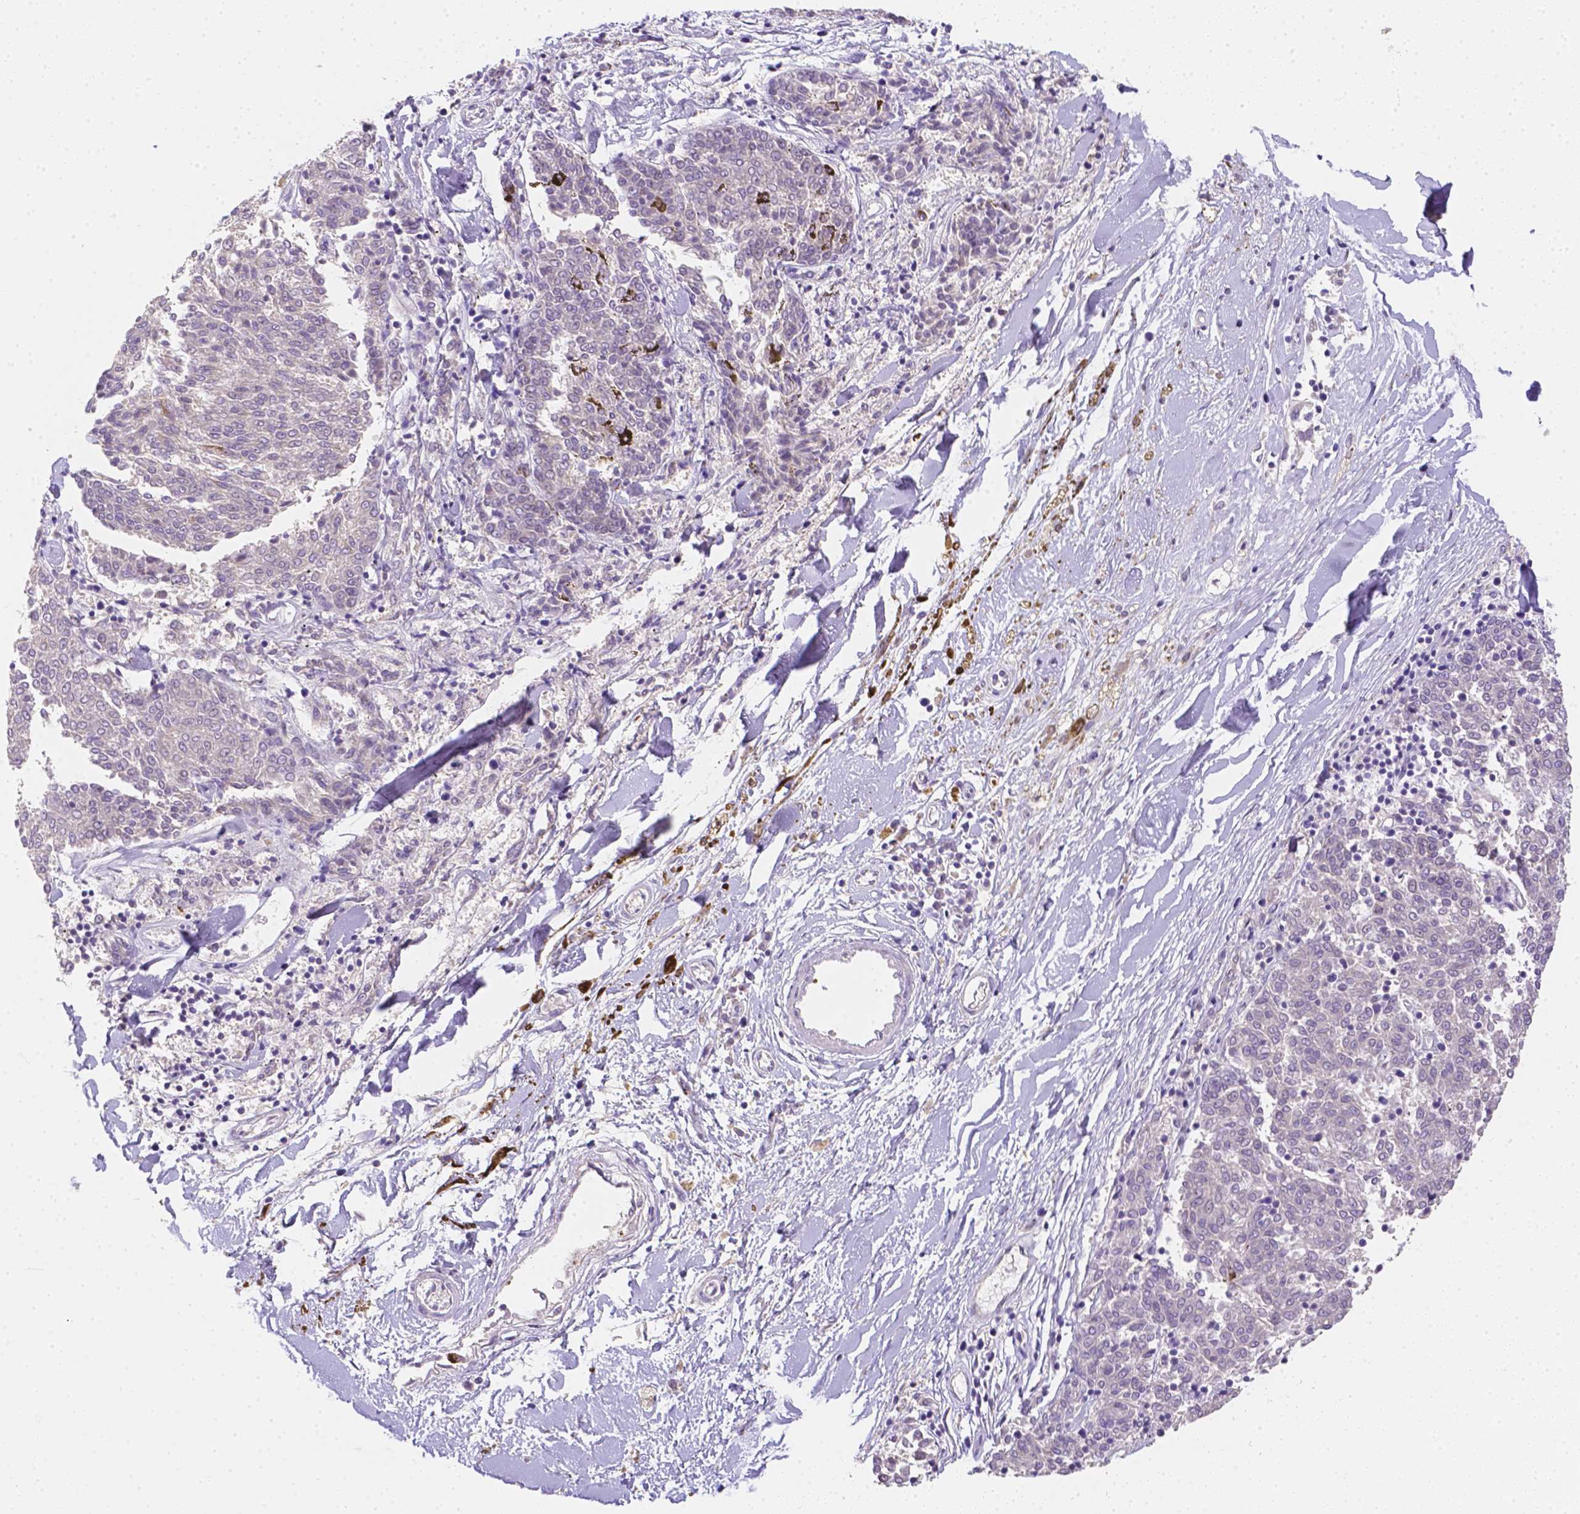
{"staining": {"intensity": "negative", "quantity": "none", "location": "none"}, "tissue": "melanoma", "cell_type": "Tumor cells", "image_type": "cancer", "snomed": [{"axis": "morphology", "description": "Malignant melanoma, NOS"}, {"axis": "topography", "description": "Skin"}], "caption": "The micrograph displays no staining of tumor cells in melanoma.", "gene": "C10orf67", "patient": {"sex": "female", "age": 72}}